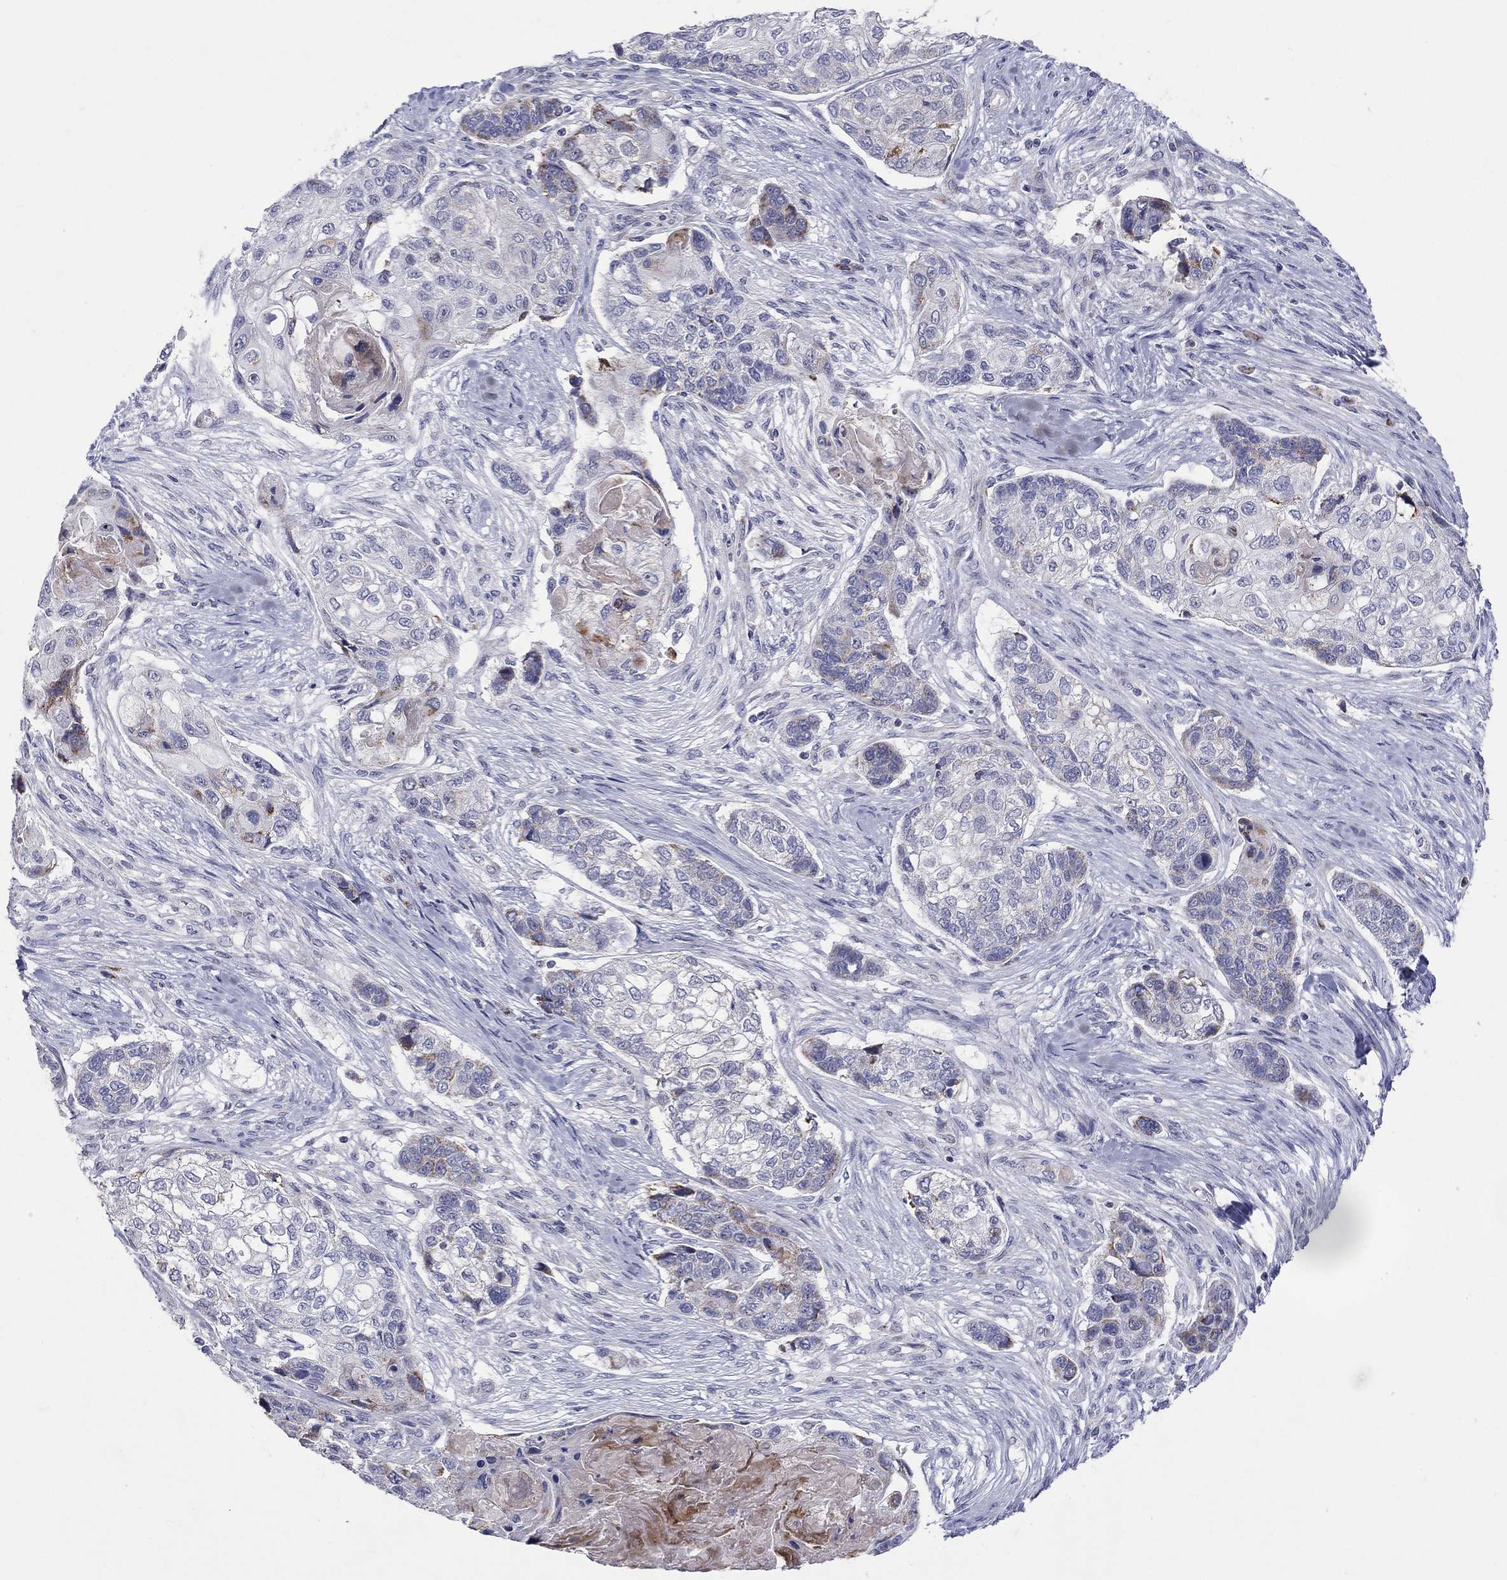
{"staining": {"intensity": "moderate", "quantity": "<25%", "location": "cytoplasmic/membranous"}, "tissue": "lung cancer", "cell_type": "Tumor cells", "image_type": "cancer", "snomed": [{"axis": "morphology", "description": "Normal tissue, NOS"}, {"axis": "morphology", "description": "Squamous cell carcinoma, NOS"}, {"axis": "topography", "description": "Bronchus"}, {"axis": "topography", "description": "Lung"}], "caption": "Protein expression analysis of lung squamous cell carcinoma shows moderate cytoplasmic/membranous staining in about <25% of tumor cells. (brown staining indicates protein expression, while blue staining denotes nuclei).", "gene": "HMX2", "patient": {"sex": "male", "age": 69}}